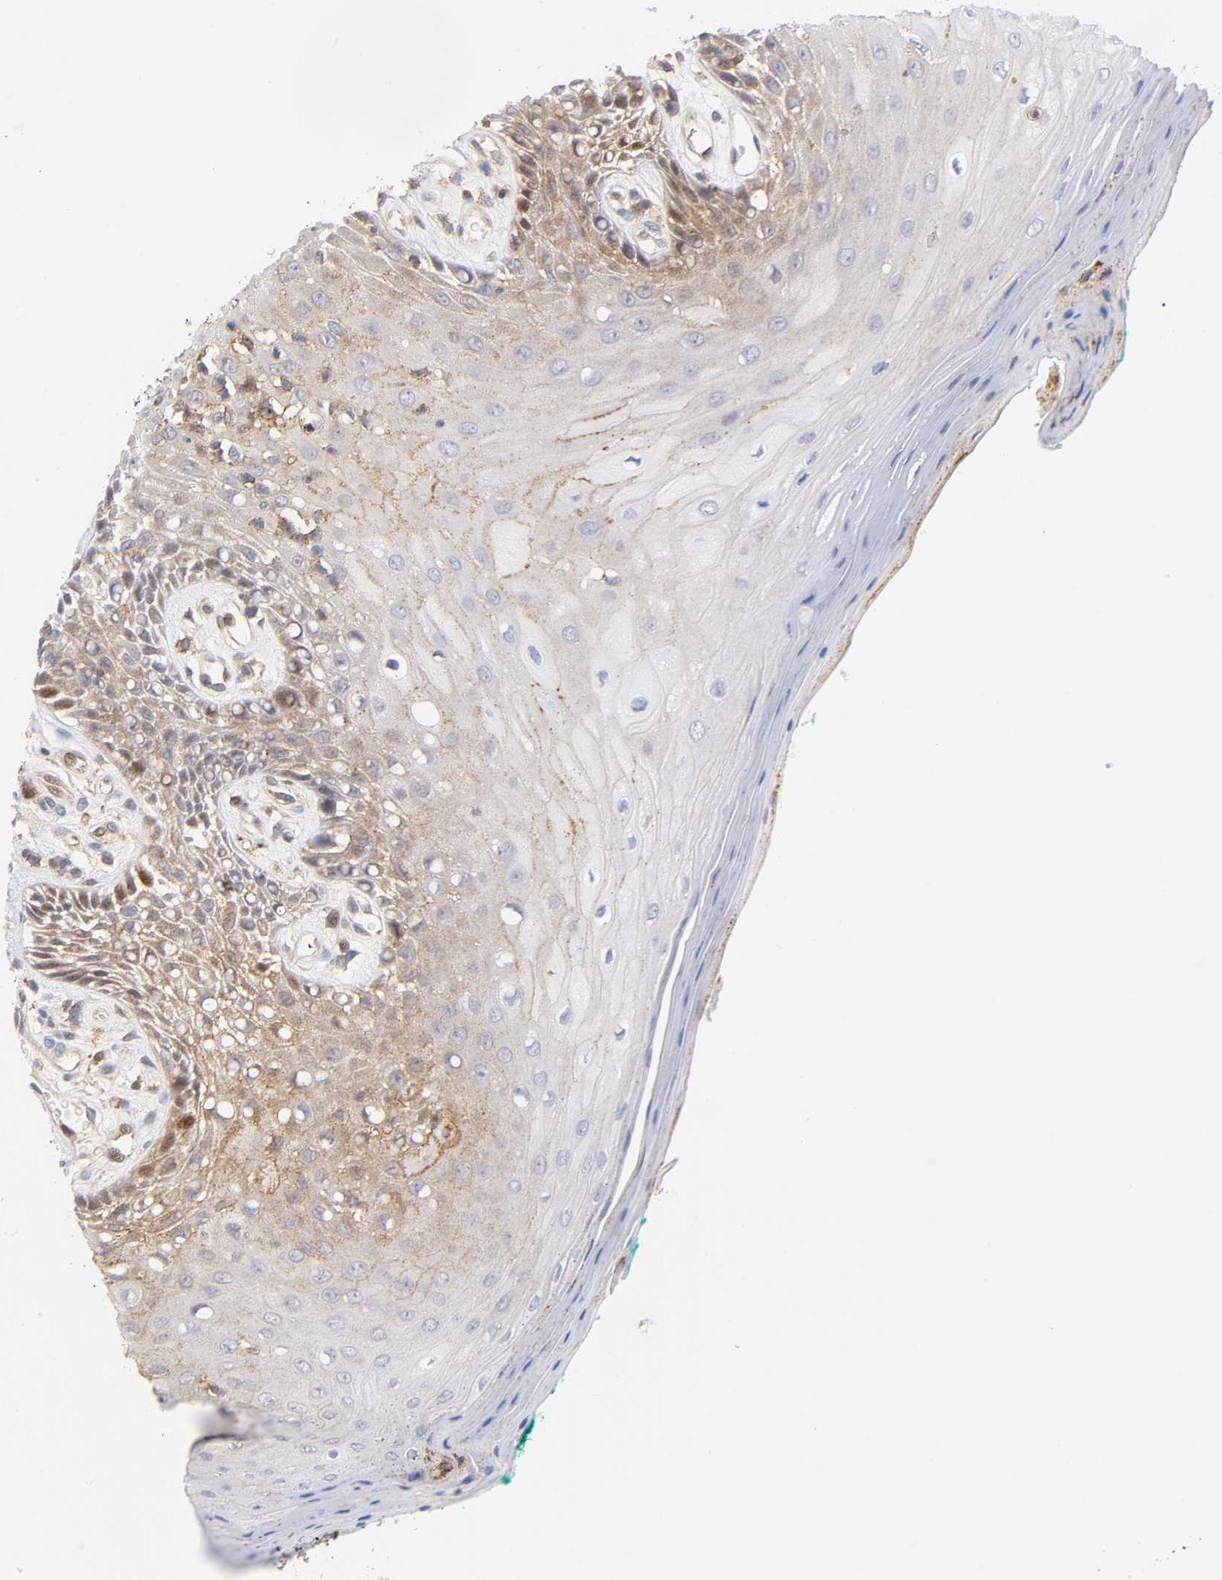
{"staining": {"intensity": "moderate", "quantity": "25%-75%", "location": "cytoplasmic/membranous,nuclear"}, "tissue": "oral mucosa", "cell_type": "Squamous epithelial cells", "image_type": "normal", "snomed": [{"axis": "morphology", "description": "Normal tissue, NOS"}, {"axis": "morphology", "description": "Squamous cell carcinoma, NOS"}, {"axis": "topography", "description": "Skeletal muscle"}, {"axis": "topography", "description": "Oral tissue"}, {"axis": "topography", "description": "Head-Neck"}], "caption": "Protein staining shows moderate cytoplasmic/membranous,nuclear positivity in approximately 25%-75% of squamous epithelial cells in normal oral mucosa. Immunohistochemistry (ihc) stains the protein of interest in brown and the nuclei are stained blue.", "gene": "ANXA7", "patient": {"sex": "female", "age": 84}}